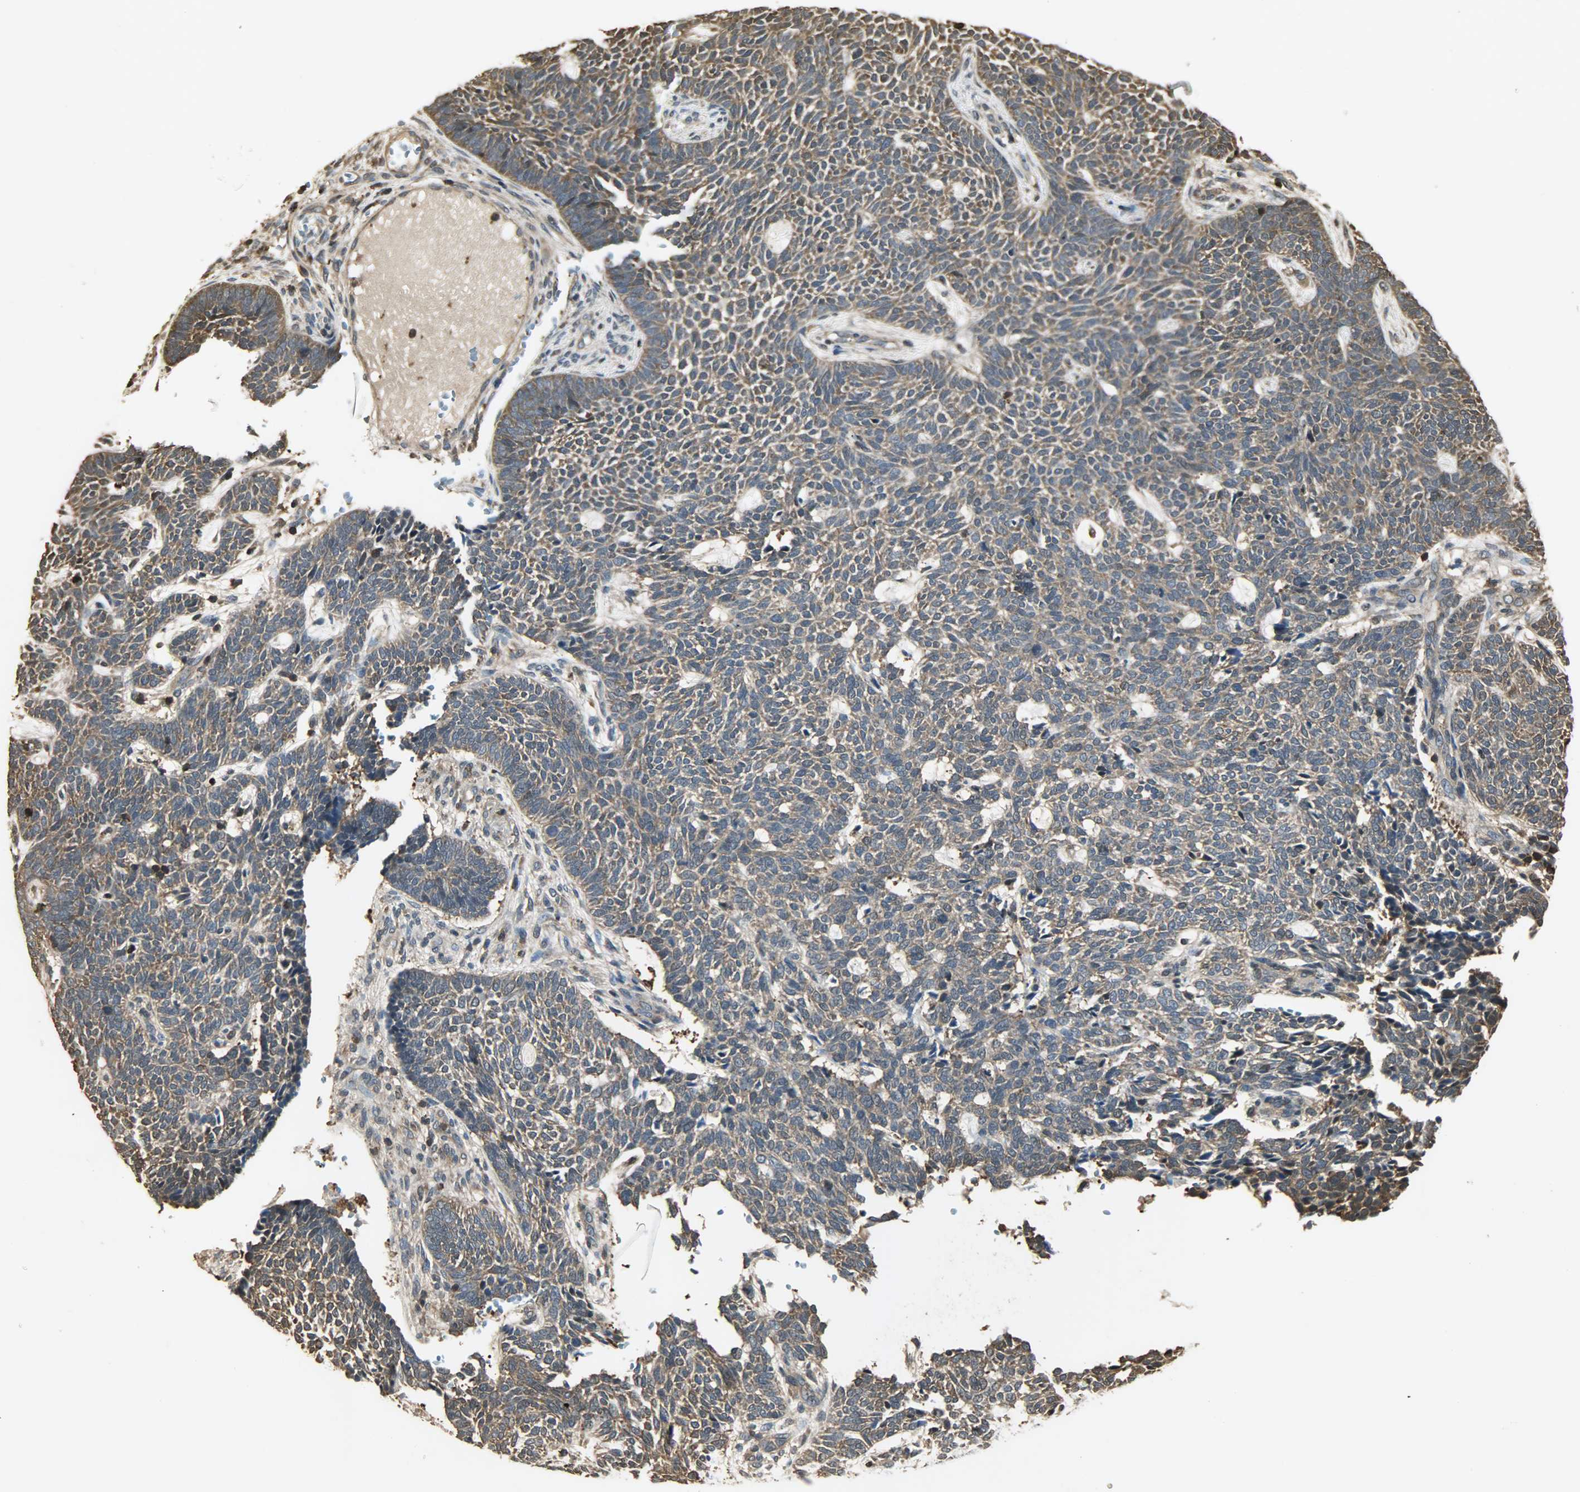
{"staining": {"intensity": "strong", "quantity": ">75%", "location": "cytoplasmic/membranous"}, "tissue": "skin cancer", "cell_type": "Tumor cells", "image_type": "cancer", "snomed": [{"axis": "morphology", "description": "Normal tissue, NOS"}, {"axis": "morphology", "description": "Basal cell carcinoma"}, {"axis": "topography", "description": "Skin"}], "caption": "Immunohistochemistry photomicrograph of neoplastic tissue: human skin cancer stained using immunohistochemistry (IHC) reveals high levels of strong protein expression localized specifically in the cytoplasmic/membranous of tumor cells, appearing as a cytoplasmic/membranous brown color.", "gene": "YWHAZ", "patient": {"sex": "male", "age": 87}}